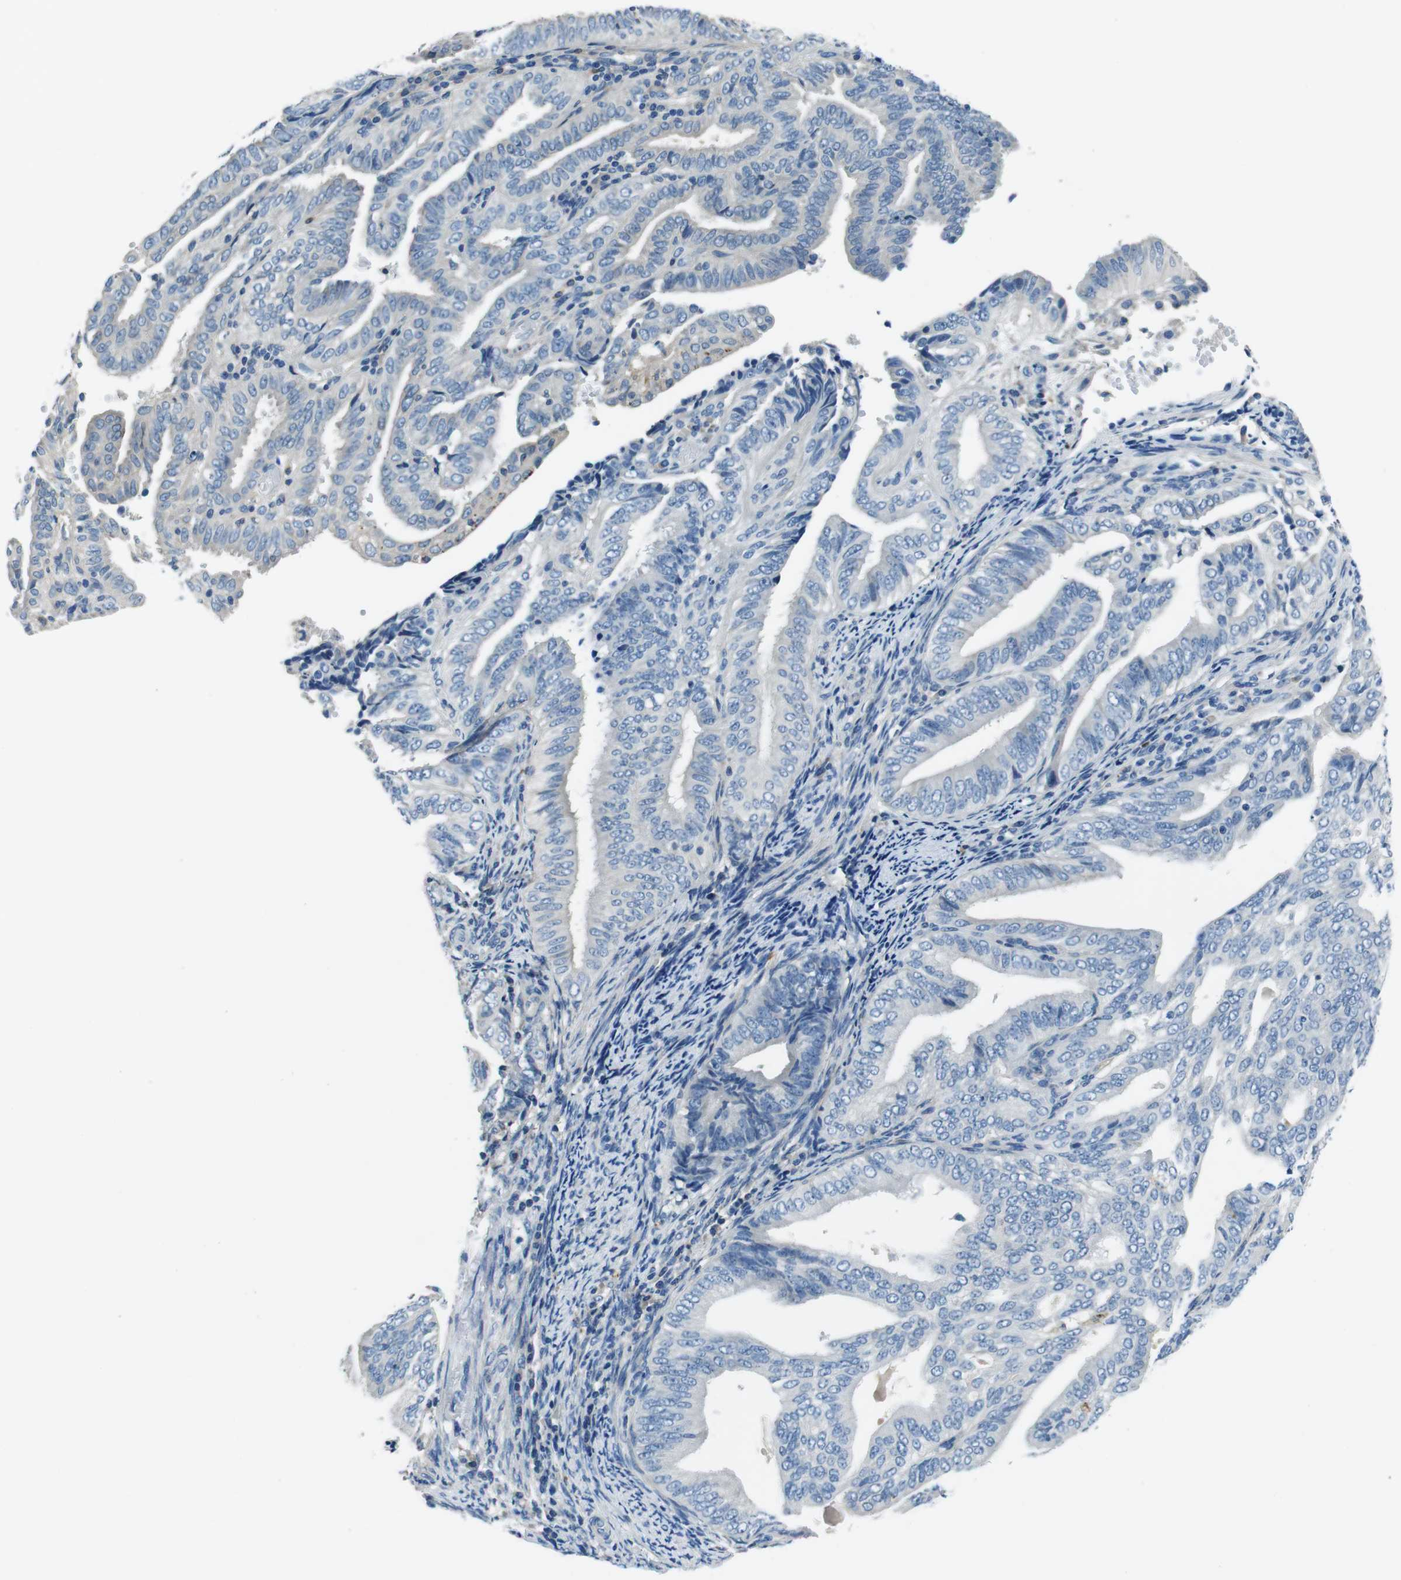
{"staining": {"intensity": "negative", "quantity": "none", "location": "none"}, "tissue": "endometrial cancer", "cell_type": "Tumor cells", "image_type": "cancer", "snomed": [{"axis": "morphology", "description": "Adenocarcinoma, NOS"}, {"axis": "topography", "description": "Endometrium"}], "caption": "The image displays no significant positivity in tumor cells of endometrial cancer.", "gene": "TULP3", "patient": {"sex": "female", "age": 58}}